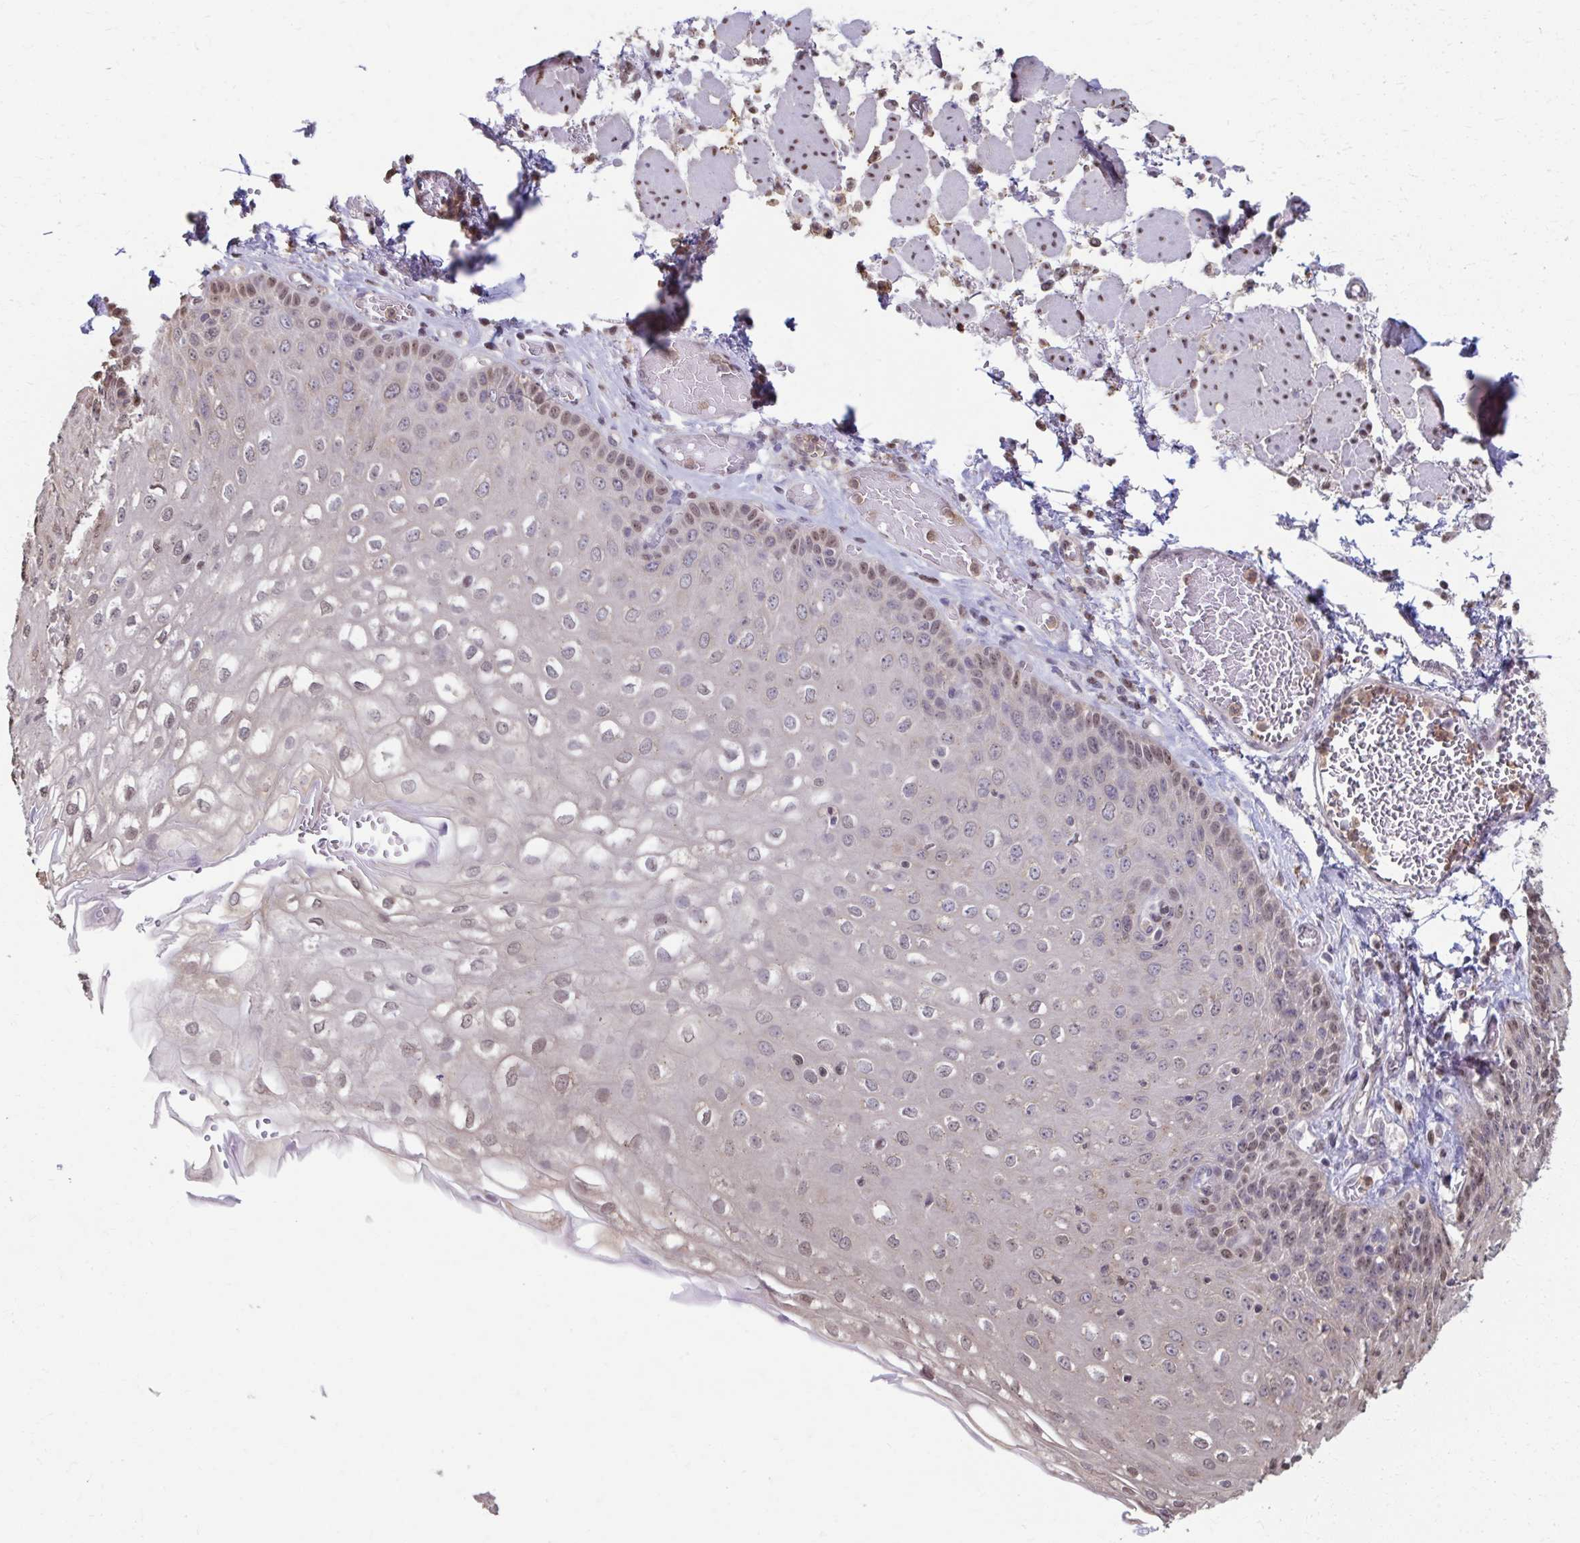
{"staining": {"intensity": "moderate", "quantity": "<25%", "location": "nuclear"}, "tissue": "esophagus", "cell_type": "Squamous epithelial cells", "image_type": "normal", "snomed": [{"axis": "morphology", "description": "Normal tissue, NOS"}, {"axis": "morphology", "description": "Adenocarcinoma, NOS"}, {"axis": "topography", "description": "Esophagus"}], "caption": "A brown stain highlights moderate nuclear expression of a protein in squamous epithelial cells of normal human esophagus.", "gene": "ING4", "patient": {"sex": "male", "age": 81}}